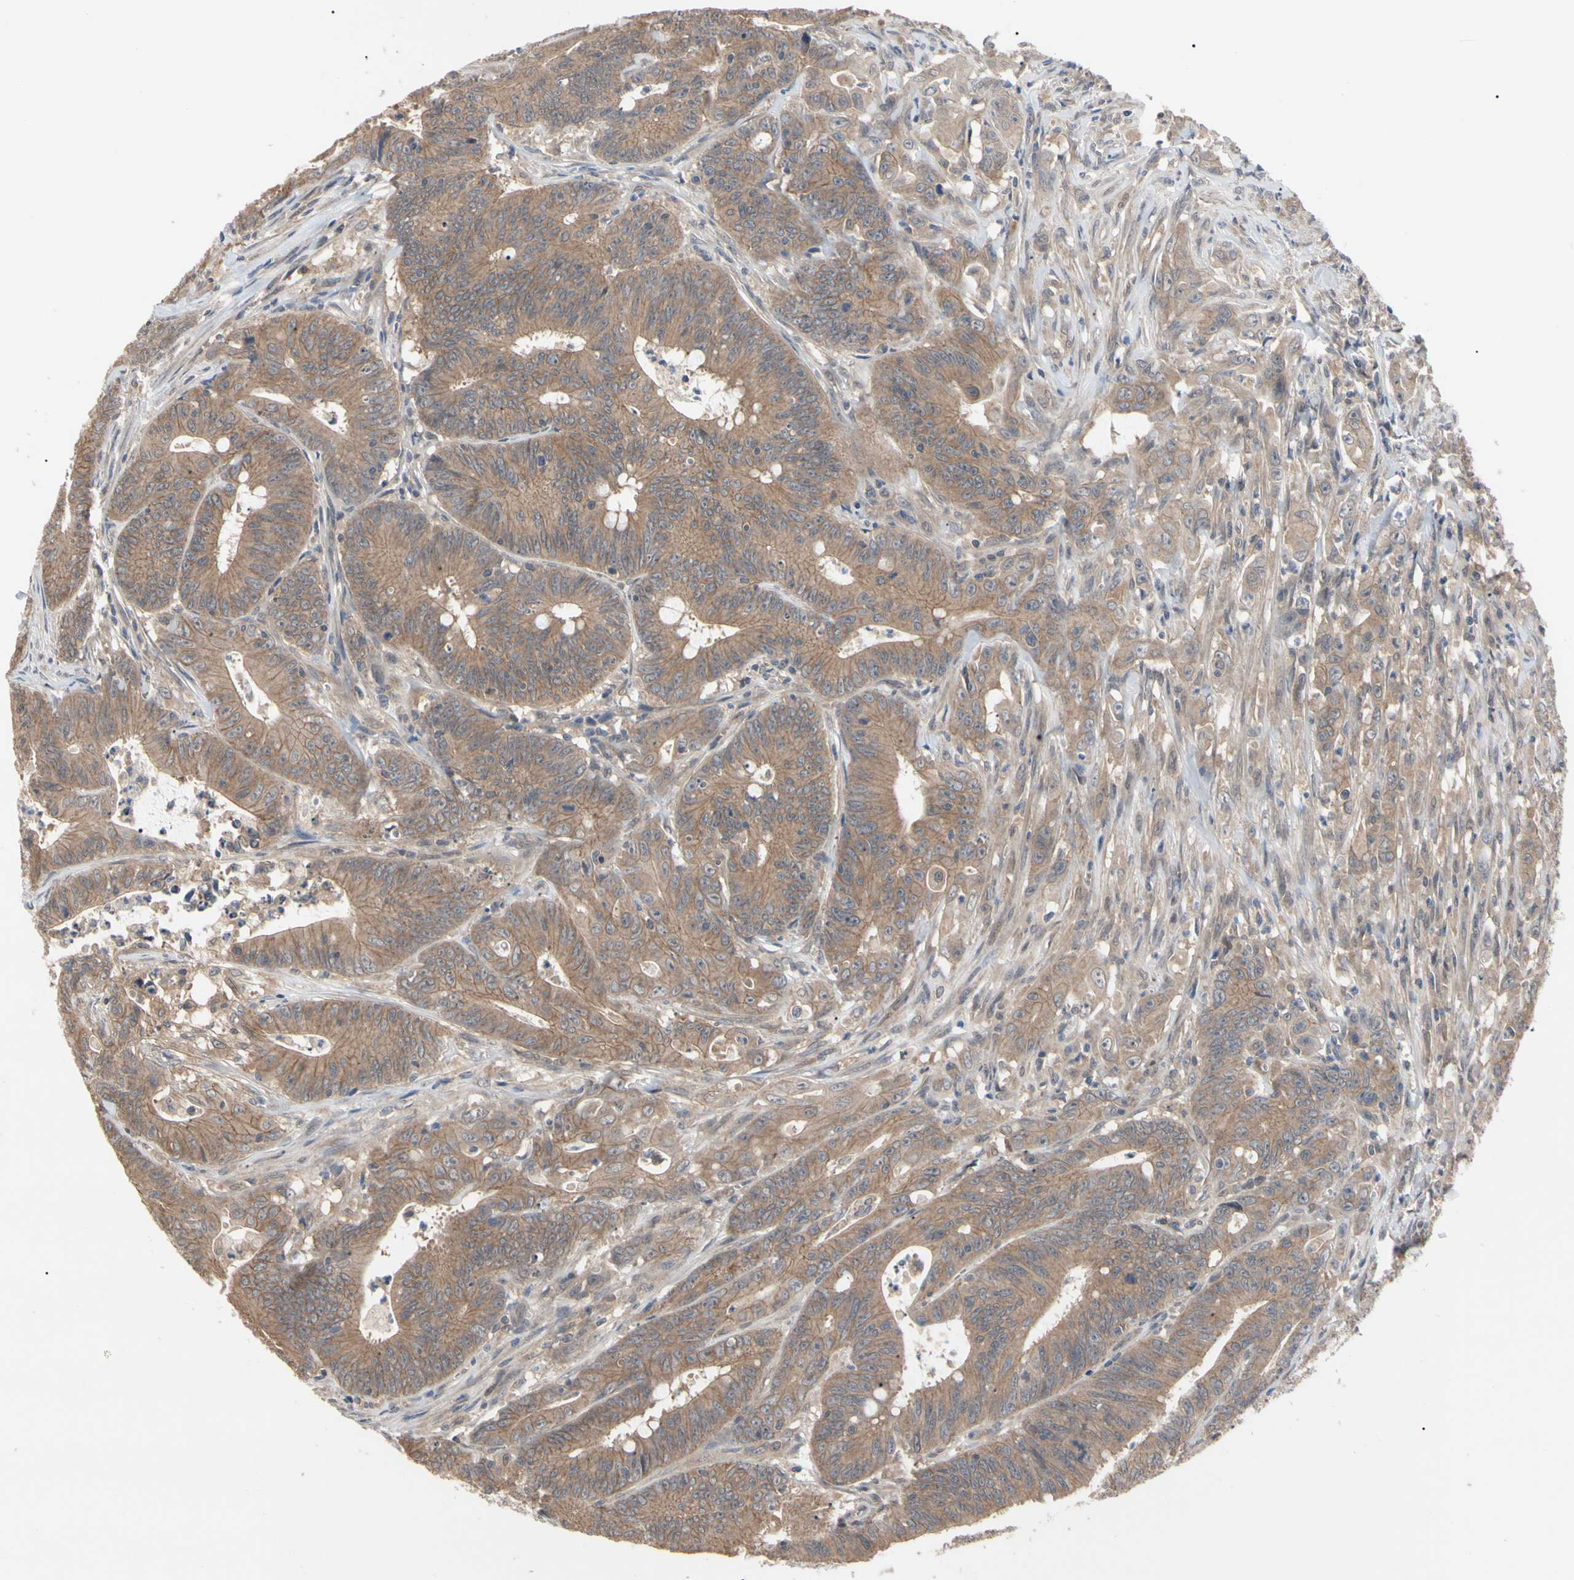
{"staining": {"intensity": "moderate", "quantity": ">75%", "location": "cytoplasmic/membranous"}, "tissue": "colorectal cancer", "cell_type": "Tumor cells", "image_type": "cancer", "snomed": [{"axis": "morphology", "description": "Adenocarcinoma, NOS"}, {"axis": "topography", "description": "Colon"}], "caption": "A medium amount of moderate cytoplasmic/membranous staining is seen in about >75% of tumor cells in colorectal adenocarcinoma tissue.", "gene": "DPP8", "patient": {"sex": "male", "age": 45}}